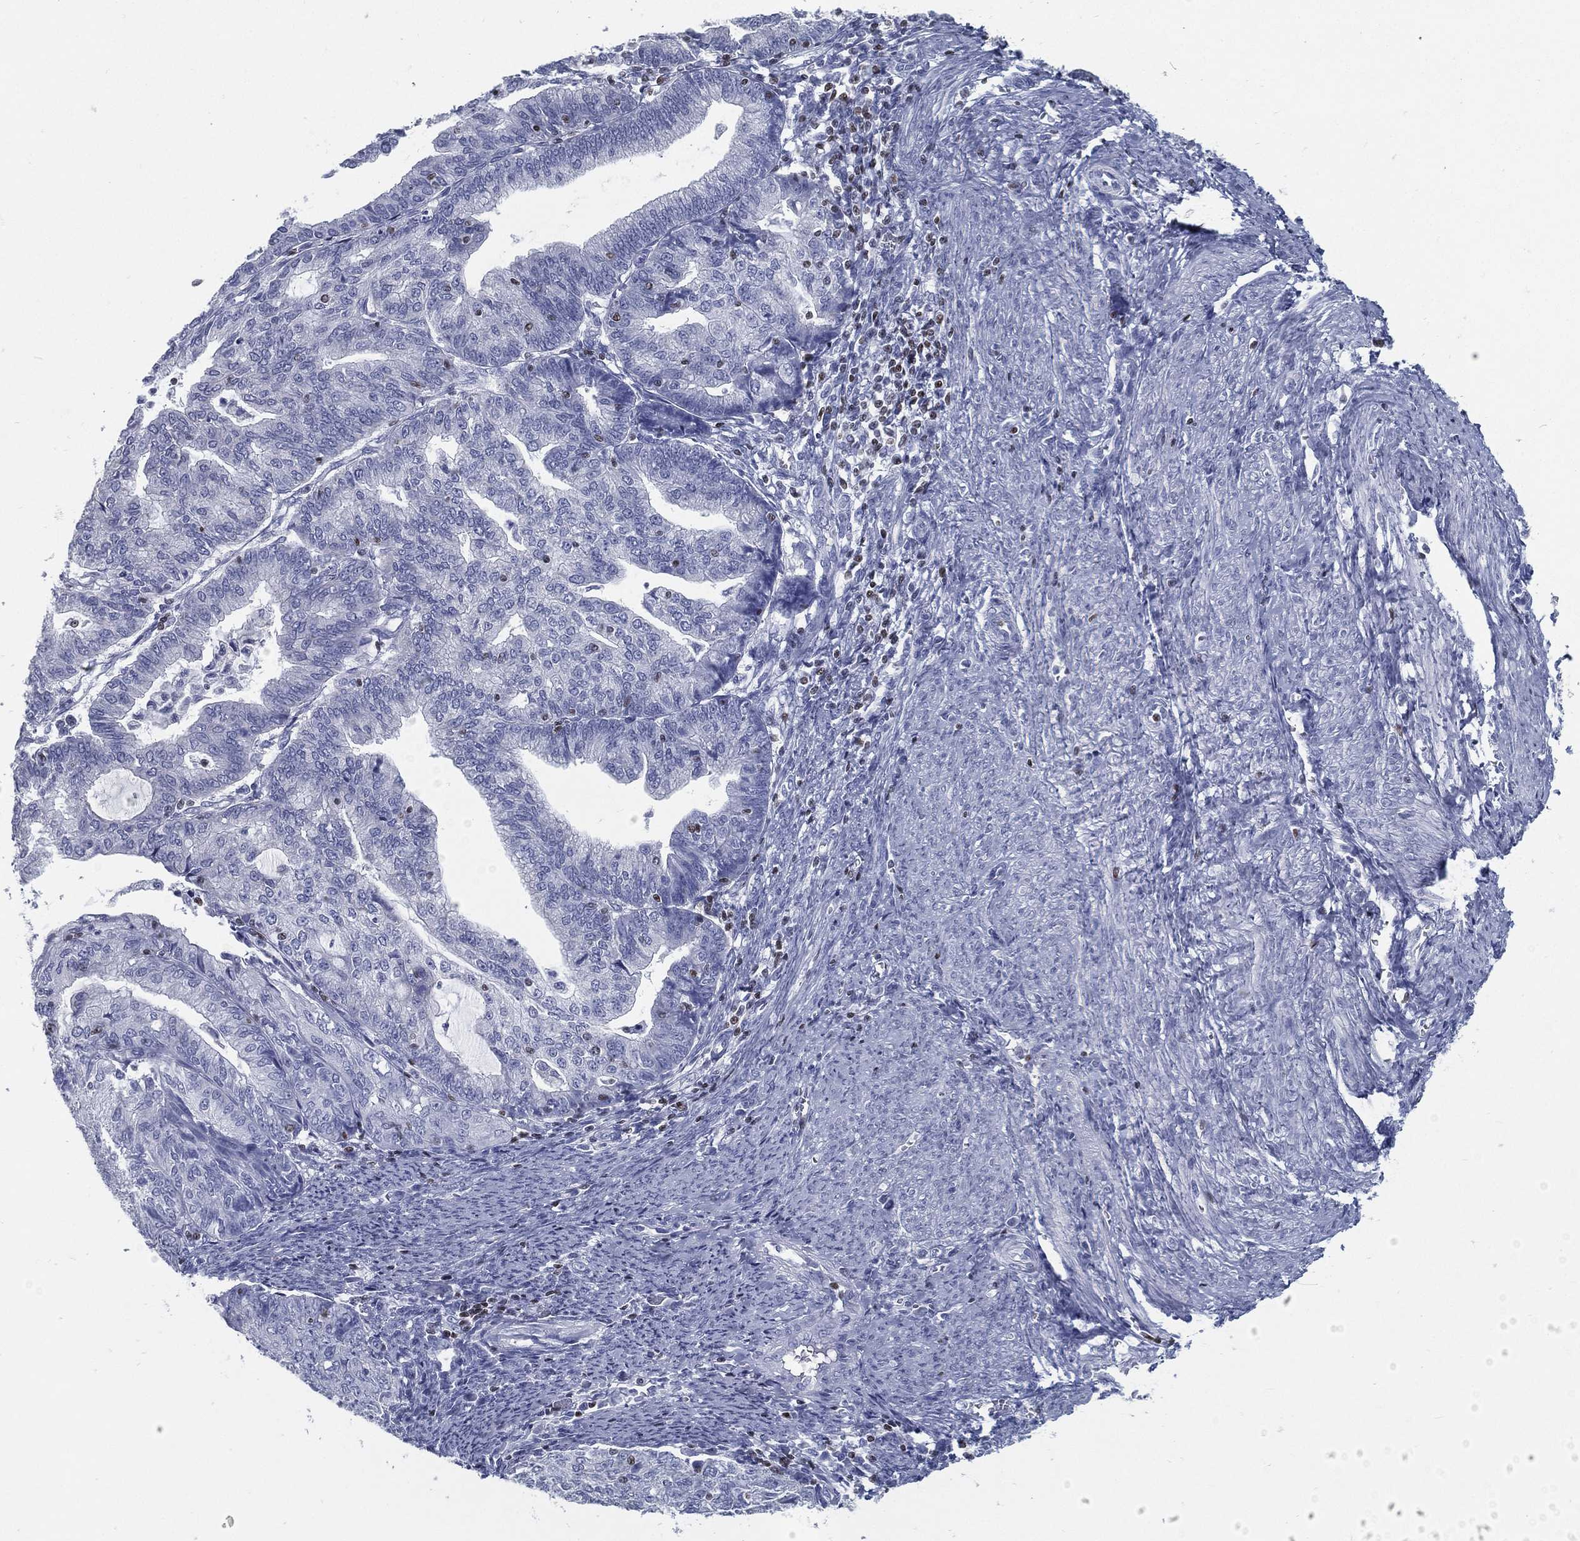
{"staining": {"intensity": "negative", "quantity": "none", "location": "none"}, "tissue": "endometrial cancer", "cell_type": "Tumor cells", "image_type": "cancer", "snomed": [{"axis": "morphology", "description": "Adenocarcinoma, NOS"}, {"axis": "topography", "description": "Endometrium"}], "caption": "Tumor cells show no significant protein expression in endometrial adenocarcinoma.", "gene": "PYHIN1", "patient": {"sex": "female", "age": 82}}